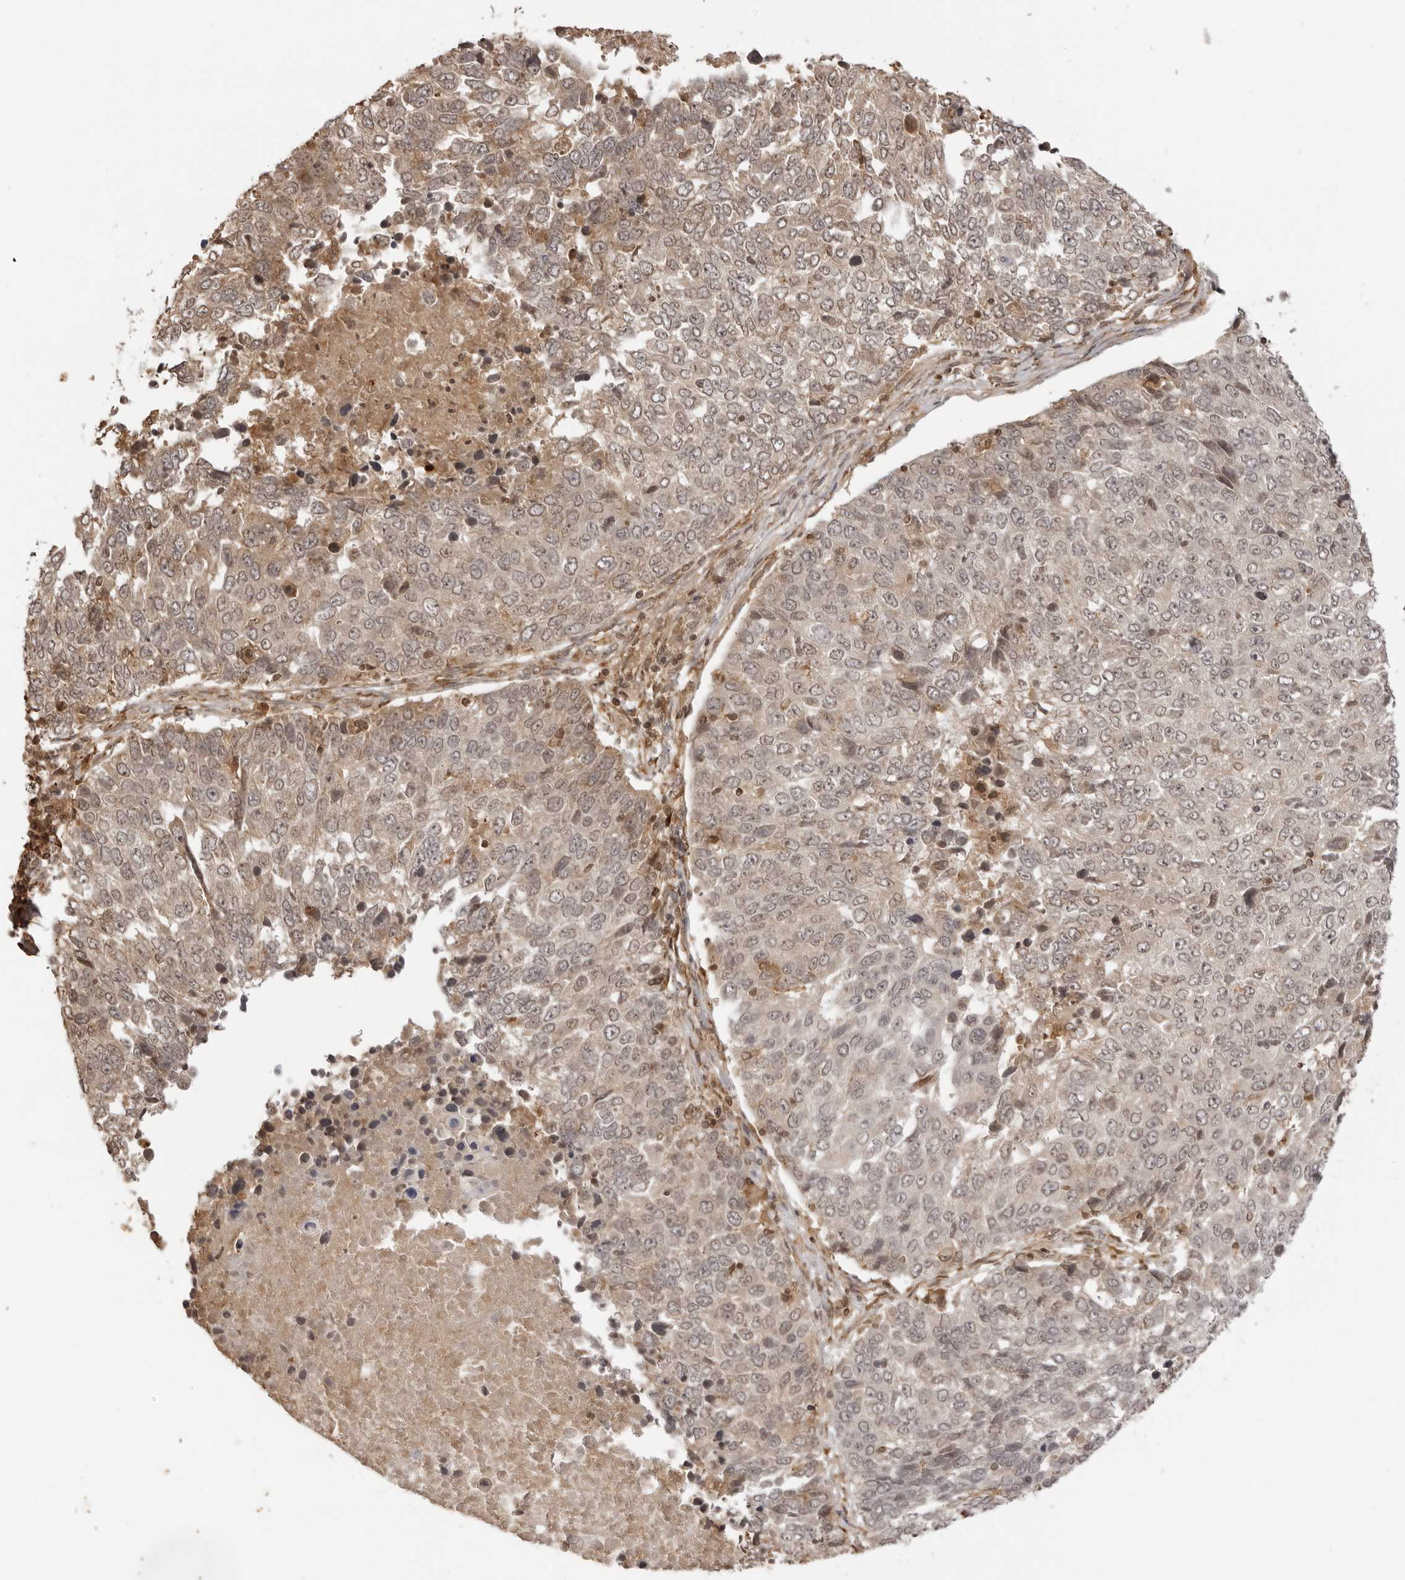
{"staining": {"intensity": "weak", "quantity": "<25%", "location": "cytoplasmic/membranous,nuclear"}, "tissue": "lung cancer", "cell_type": "Tumor cells", "image_type": "cancer", "snomed": [{"axis": "morphology", "description": "Squamous cell carcinoma, NOS"}, {"axis": "topography", "description": "Lung"}], "caption": "There is no significant staining in tumor cells of lung cancer.", "gene": "IKBKE", "patient": {"sex": "male", "age": 66}}